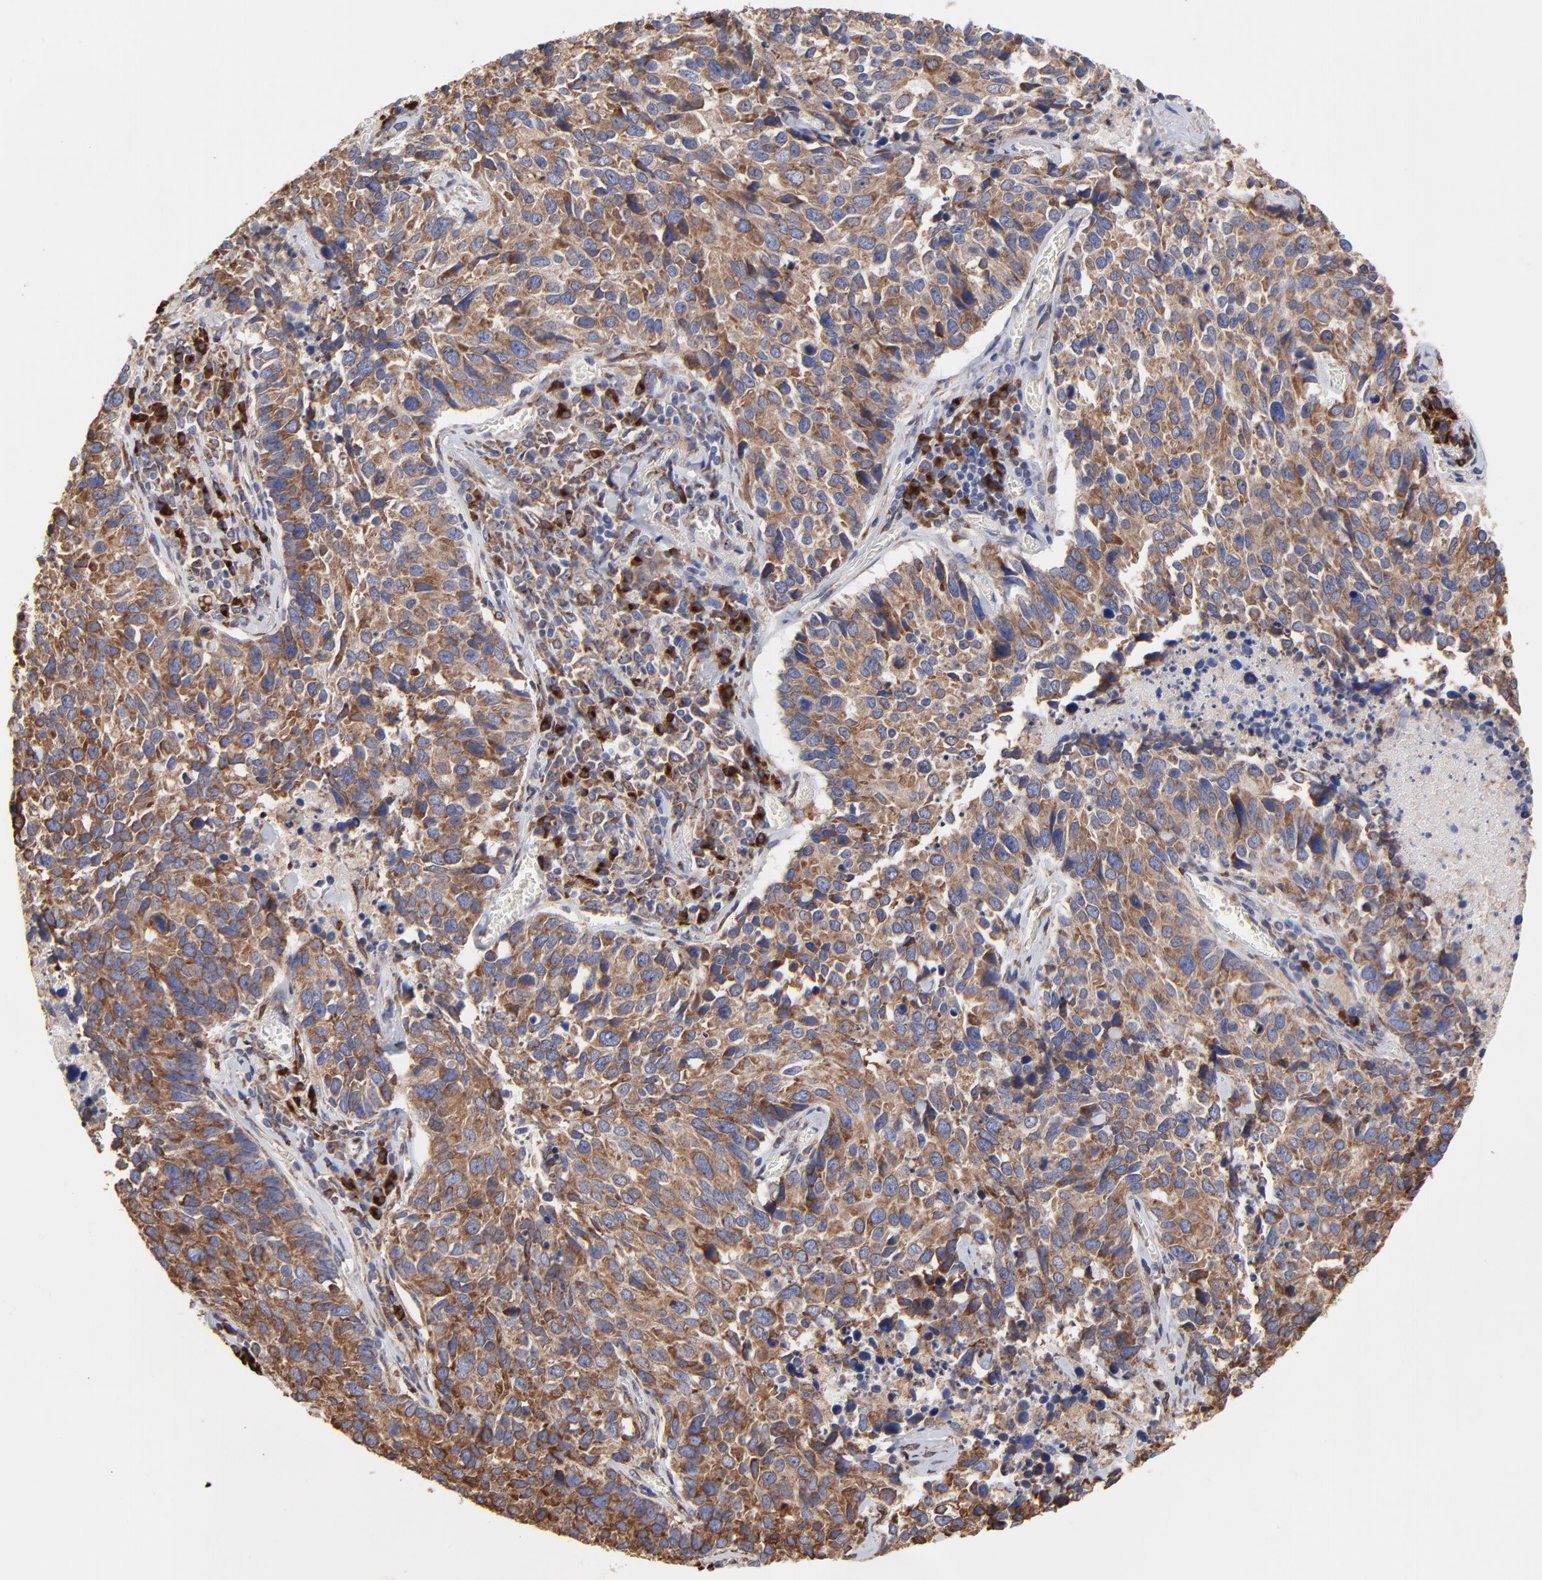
{"staining": {"intensity": "moderate", "quantity": ">75%", "location": "cytoplasmic/membranous"}, "tissue": "lung cancer", "cell_type": "Tumor cells", "image_type": "cancer", "snomed": [{"axis": "morphology", "description": "Neoplasm, malignant, NOS"}, {"axis": "topography", "description": "Lung"}], "caption": "Brown immunohistochemical staining in neoplasm (malignant) (lung) reveals moderate cytoplasmic/membranous expression in about >75% of tumor cells.", "gene": "LMAN1", "patient": {"sex": "female", "age": 76}}